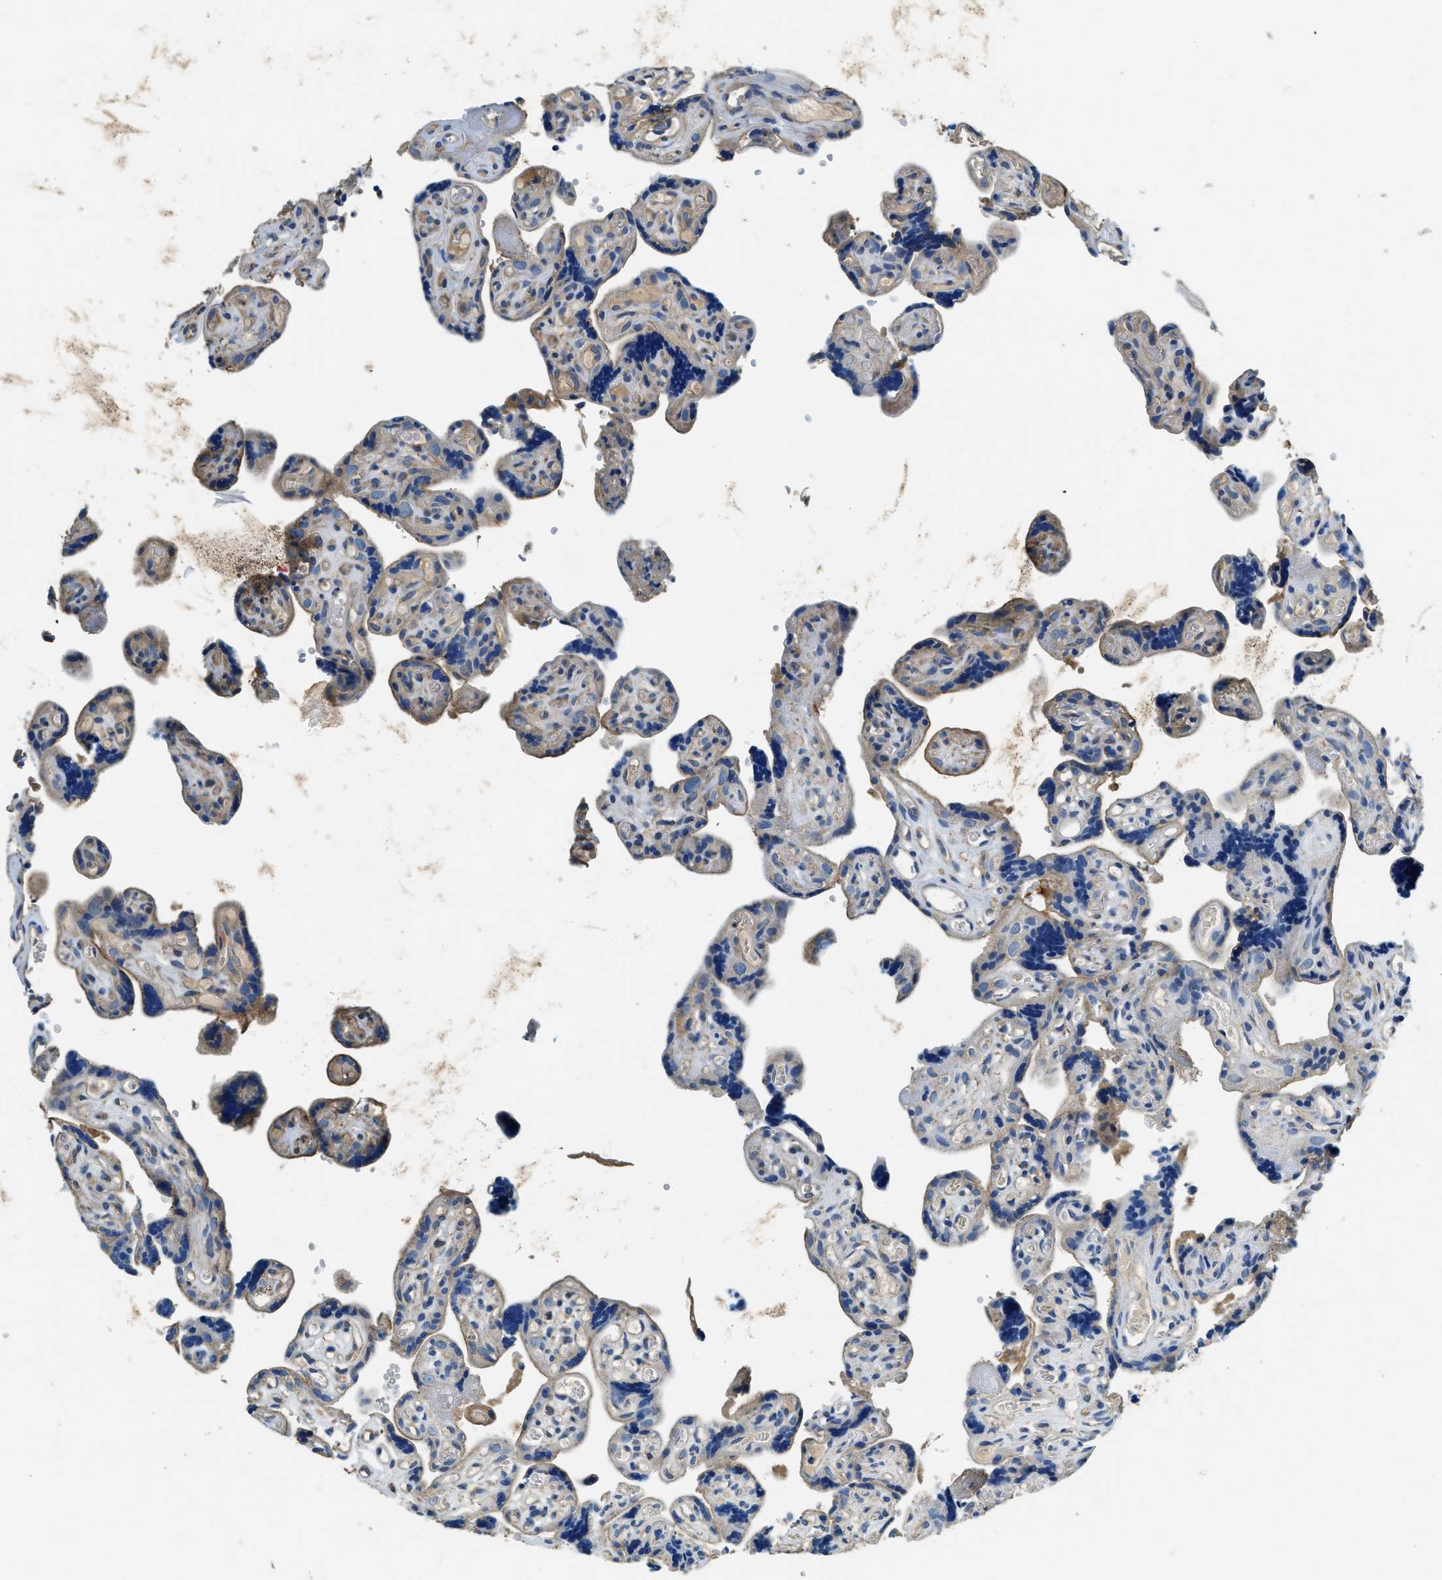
{"staining": {"intensity": "negative", "quantity": "none", "location": "none"}, "tissue": "placenta", "cell_type": "Decidual cells", "image_type": "normal", "snomed": [{"axis": "morphology", "description": "Normal tissue, NOS"}, {"axis": "topography", "description": "Placenta"}], "caption": "DAB immunohistochemical staining of benign placenta reveals no significant positivity in decidual cells.", "gene": "TMEM186", "patient": {"sex": "female", "age": 30}}